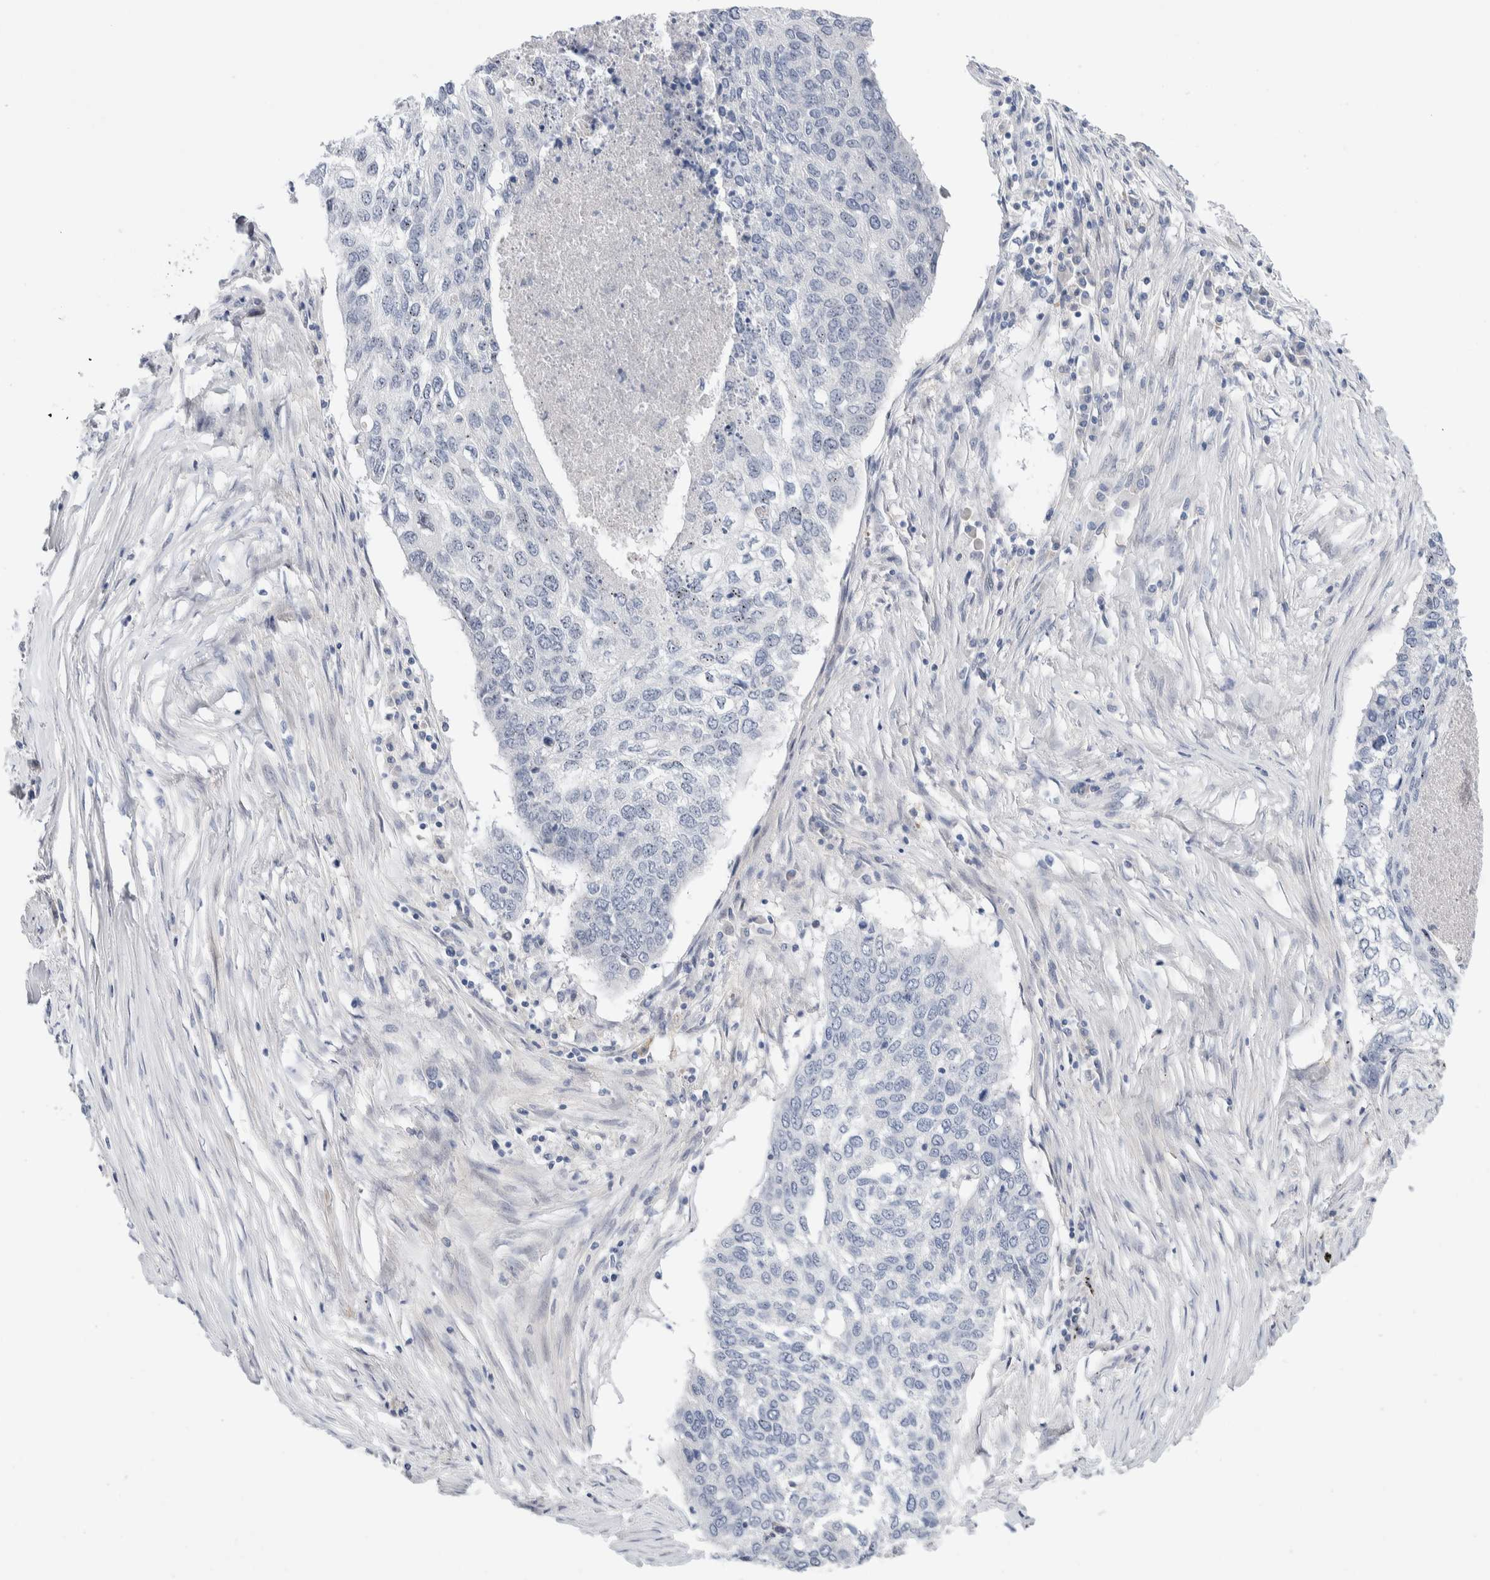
{"staining": {"intensity": "negative", "quantity": "none", "location": "none"}, "tissue": "lung cancer", "cell_type": "Tumor cells", "image_type": "cancer", "snomed": [{"axis": "morphology", "description": "Squamous cell carcinoma, NOS"}, {"axis": "topography", "description": "Lung"}], "caption": "Tumor cells are negative for protein expression in human squamous cell carcinoma (lung). (DAB (3,3'-diaminobenzidine) immunohistochemistry (IHC) visualized using brightfield microscopy, high magnification).", "gene": "DNAJB6", "patient": {"sex": "female", "age": 63}}